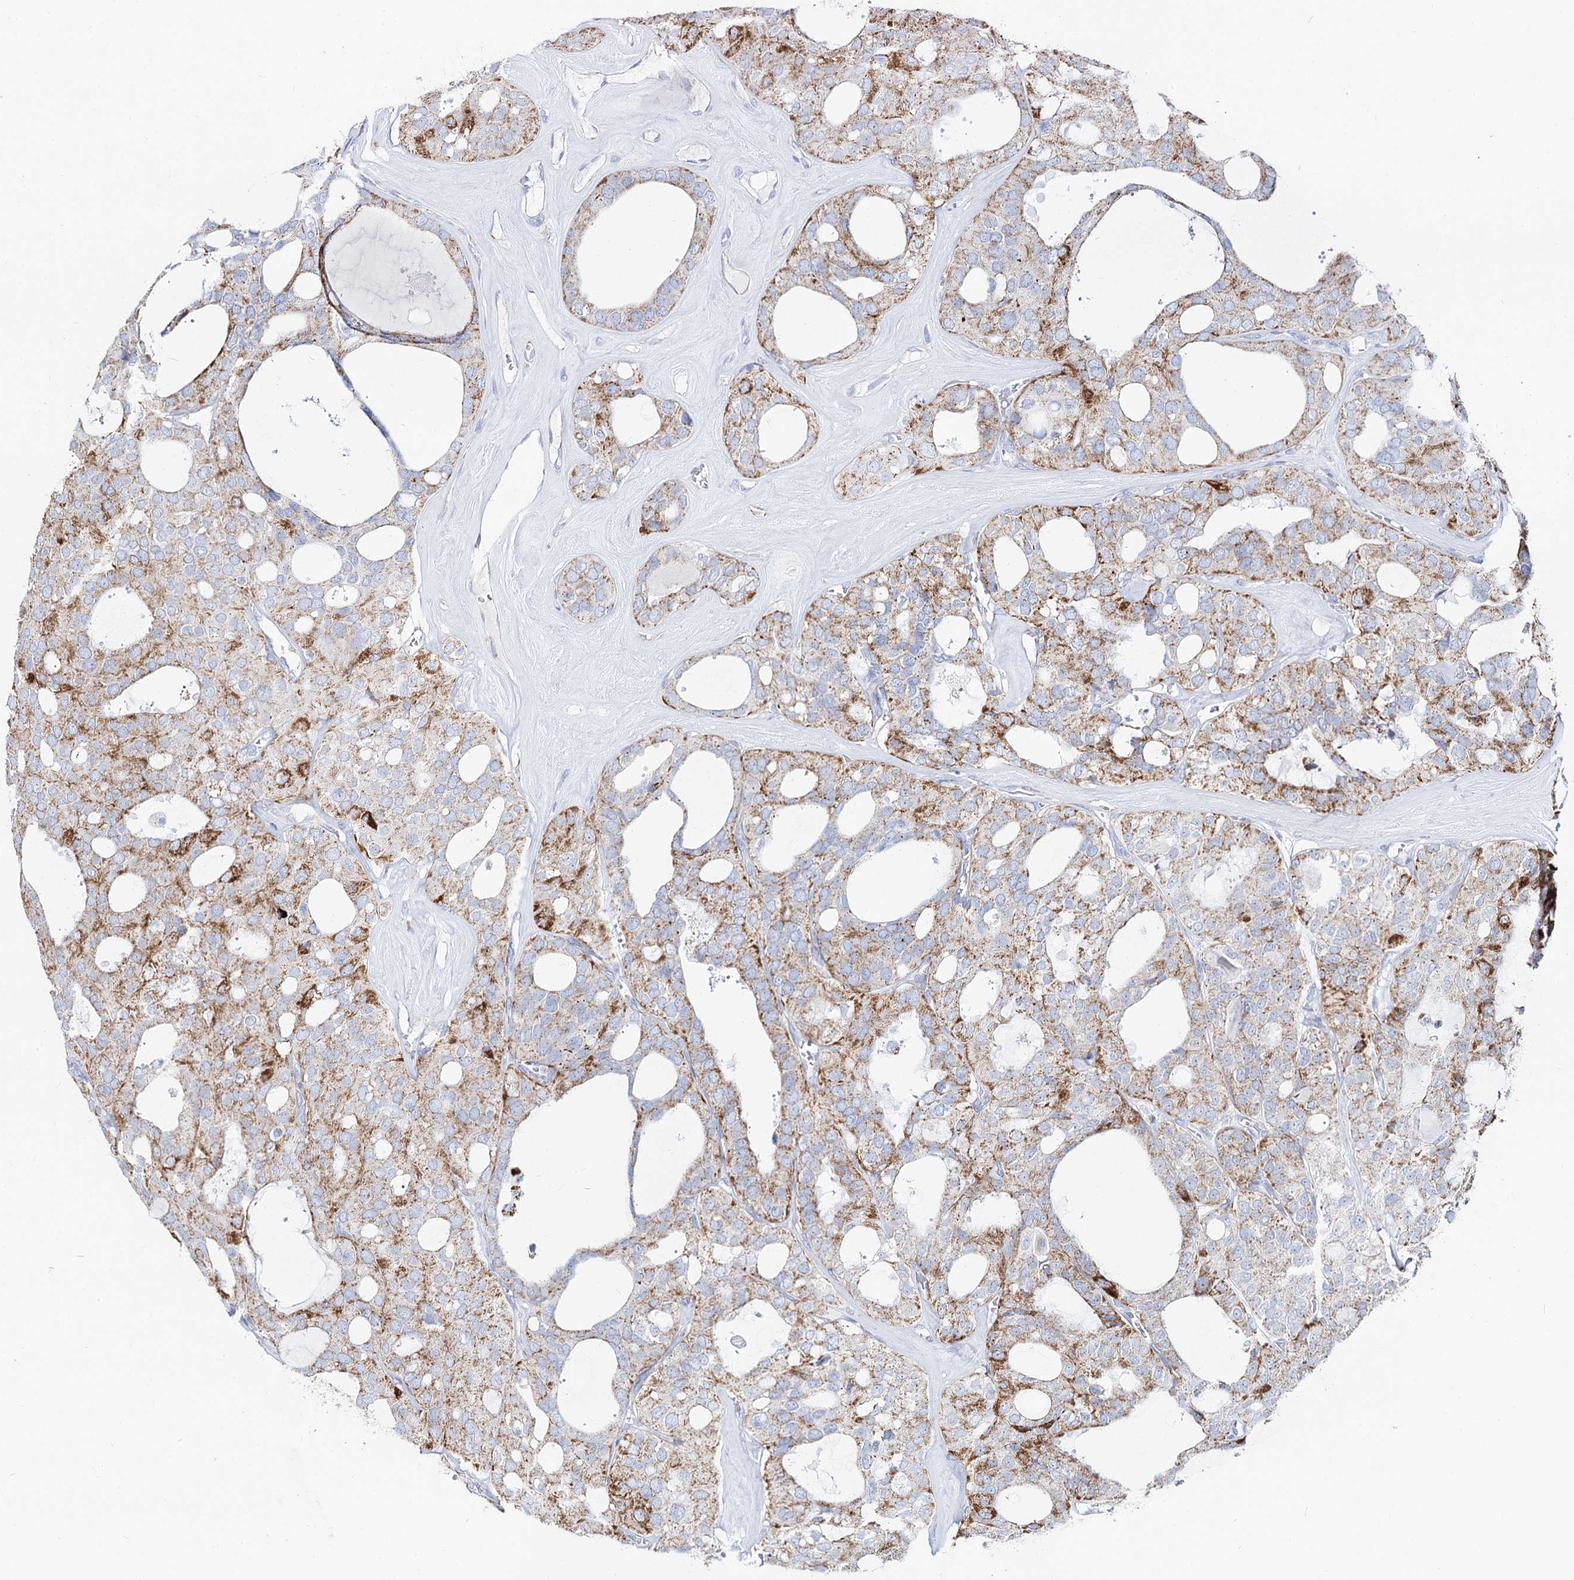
{"staining": {"intensity": "moderate", "quantity": "25%-75%", "location": "cytoplasmic/membranous"}, "tissue": "thyroid cancer", "cell_type": "Tumor cells", "image_type": "cancer", "snomed": [{"axis": "morphology", "description": "Follicular adenoma carcinoma, NOS"}, {"axis": "topography", "description": "Thyroid gland"}], "caption": "Immunohistochemical staining of follicular adenoma carcinoma (thyroid) displays medium levels of moderate cytoplasmic/membranous protein expression in about 25%-75% of tumor cells.", "gene": "MCCC2", "patient": {"sex": "male", "age": 75}}